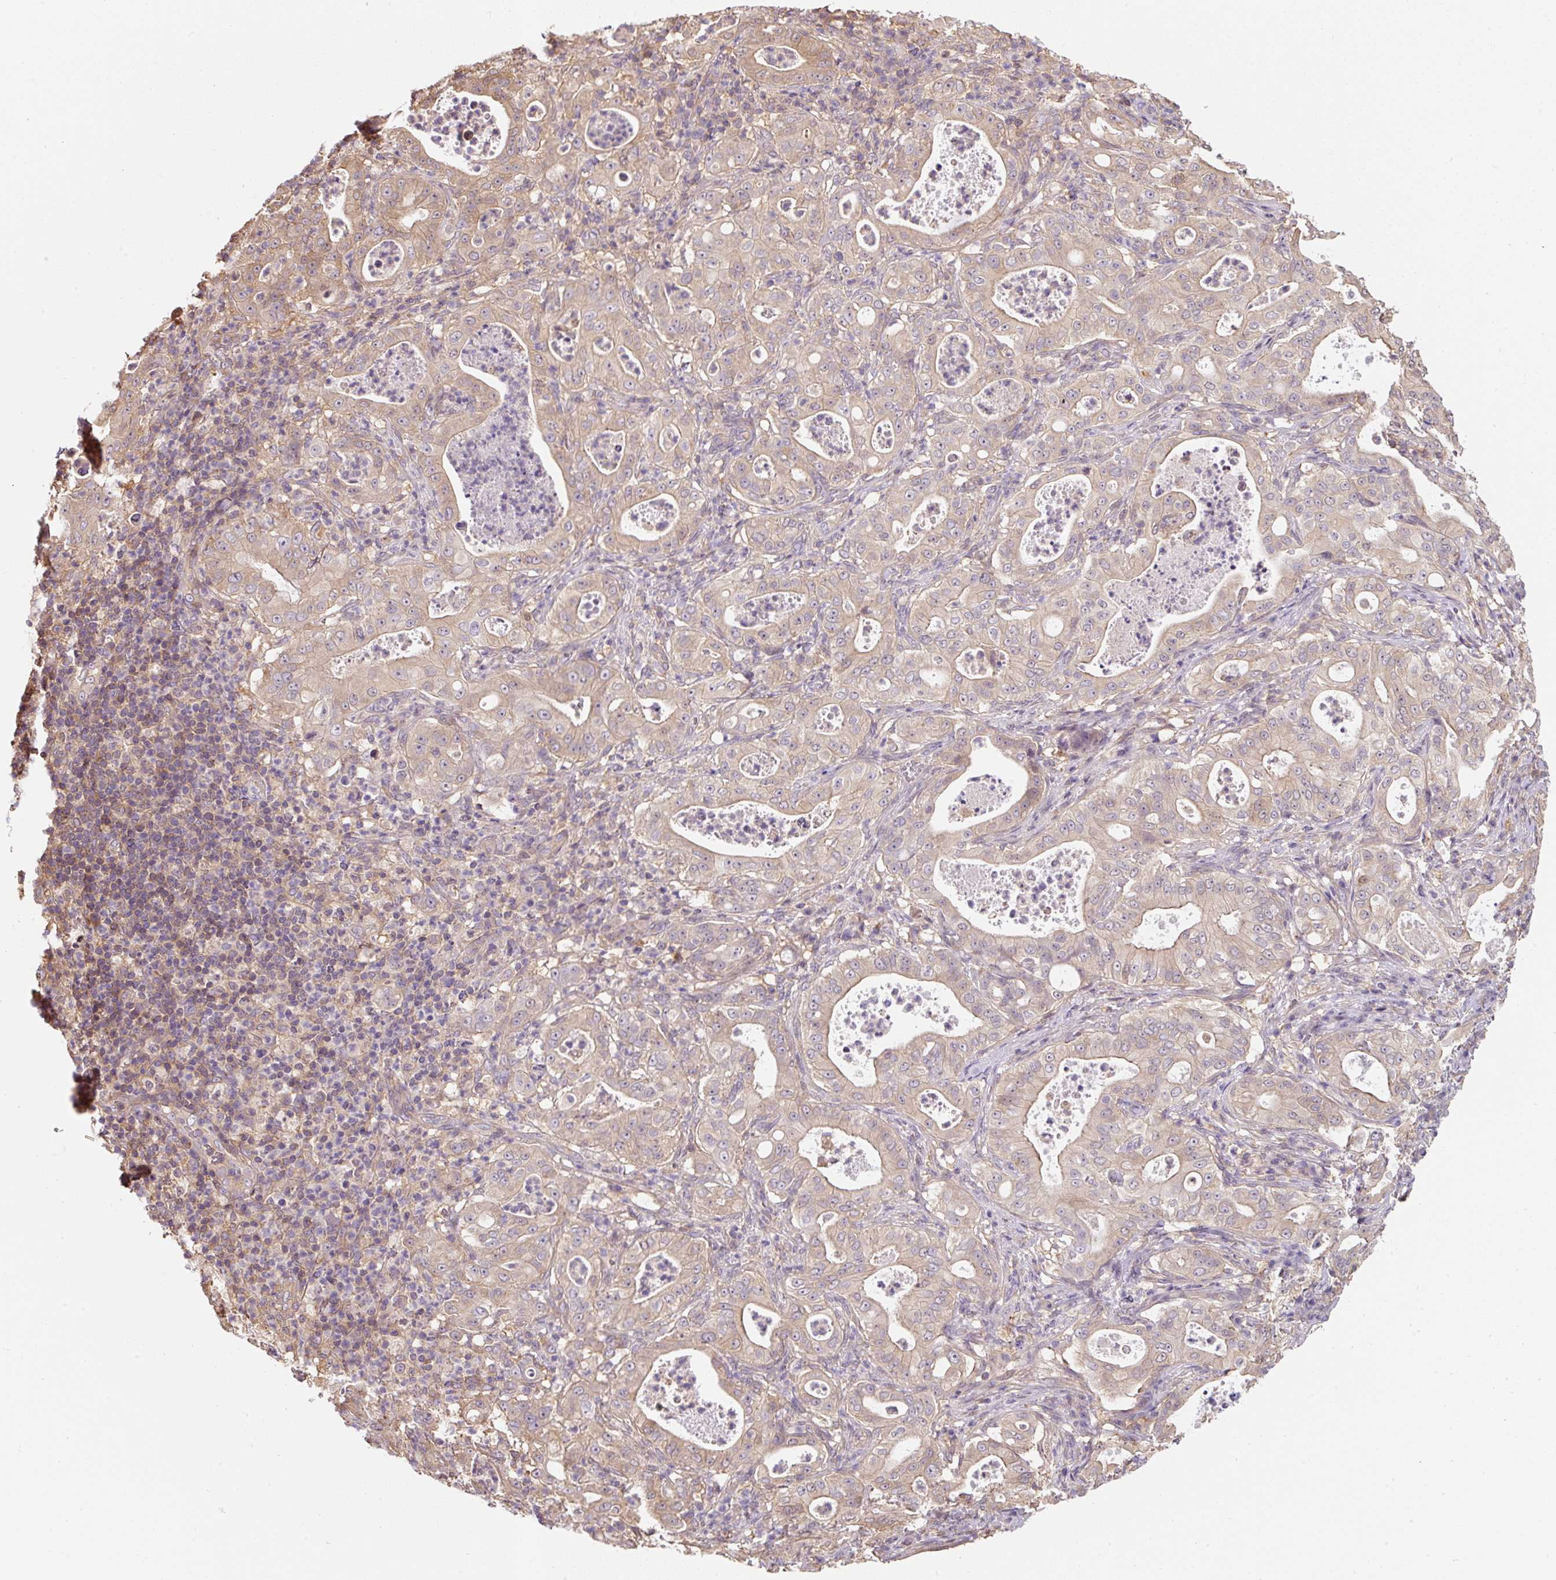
{"staining": {"intensity": "moderate", "quantity": "25%-75%", "location": "cytoplasmic/membranous"}, "tissue": "pancreatic cancer", "cell_type": "Tumor cells", "image_type": "cancer", "snomed": [{"axis": "morphology", "description": "Adenocarcinoma, NOS"}, {"axis": "topography", "description": "Pancreas"}], "caption": "Brown immunohistochemical staining in human pancreatic cancer exhibits moderate cytoplasmic/membranous expression in approximately 25%-75% of tumor cells. Nuclei are stained in blue.", "gene": "ST13", "patient": {"sex": "male", "age": 71}}